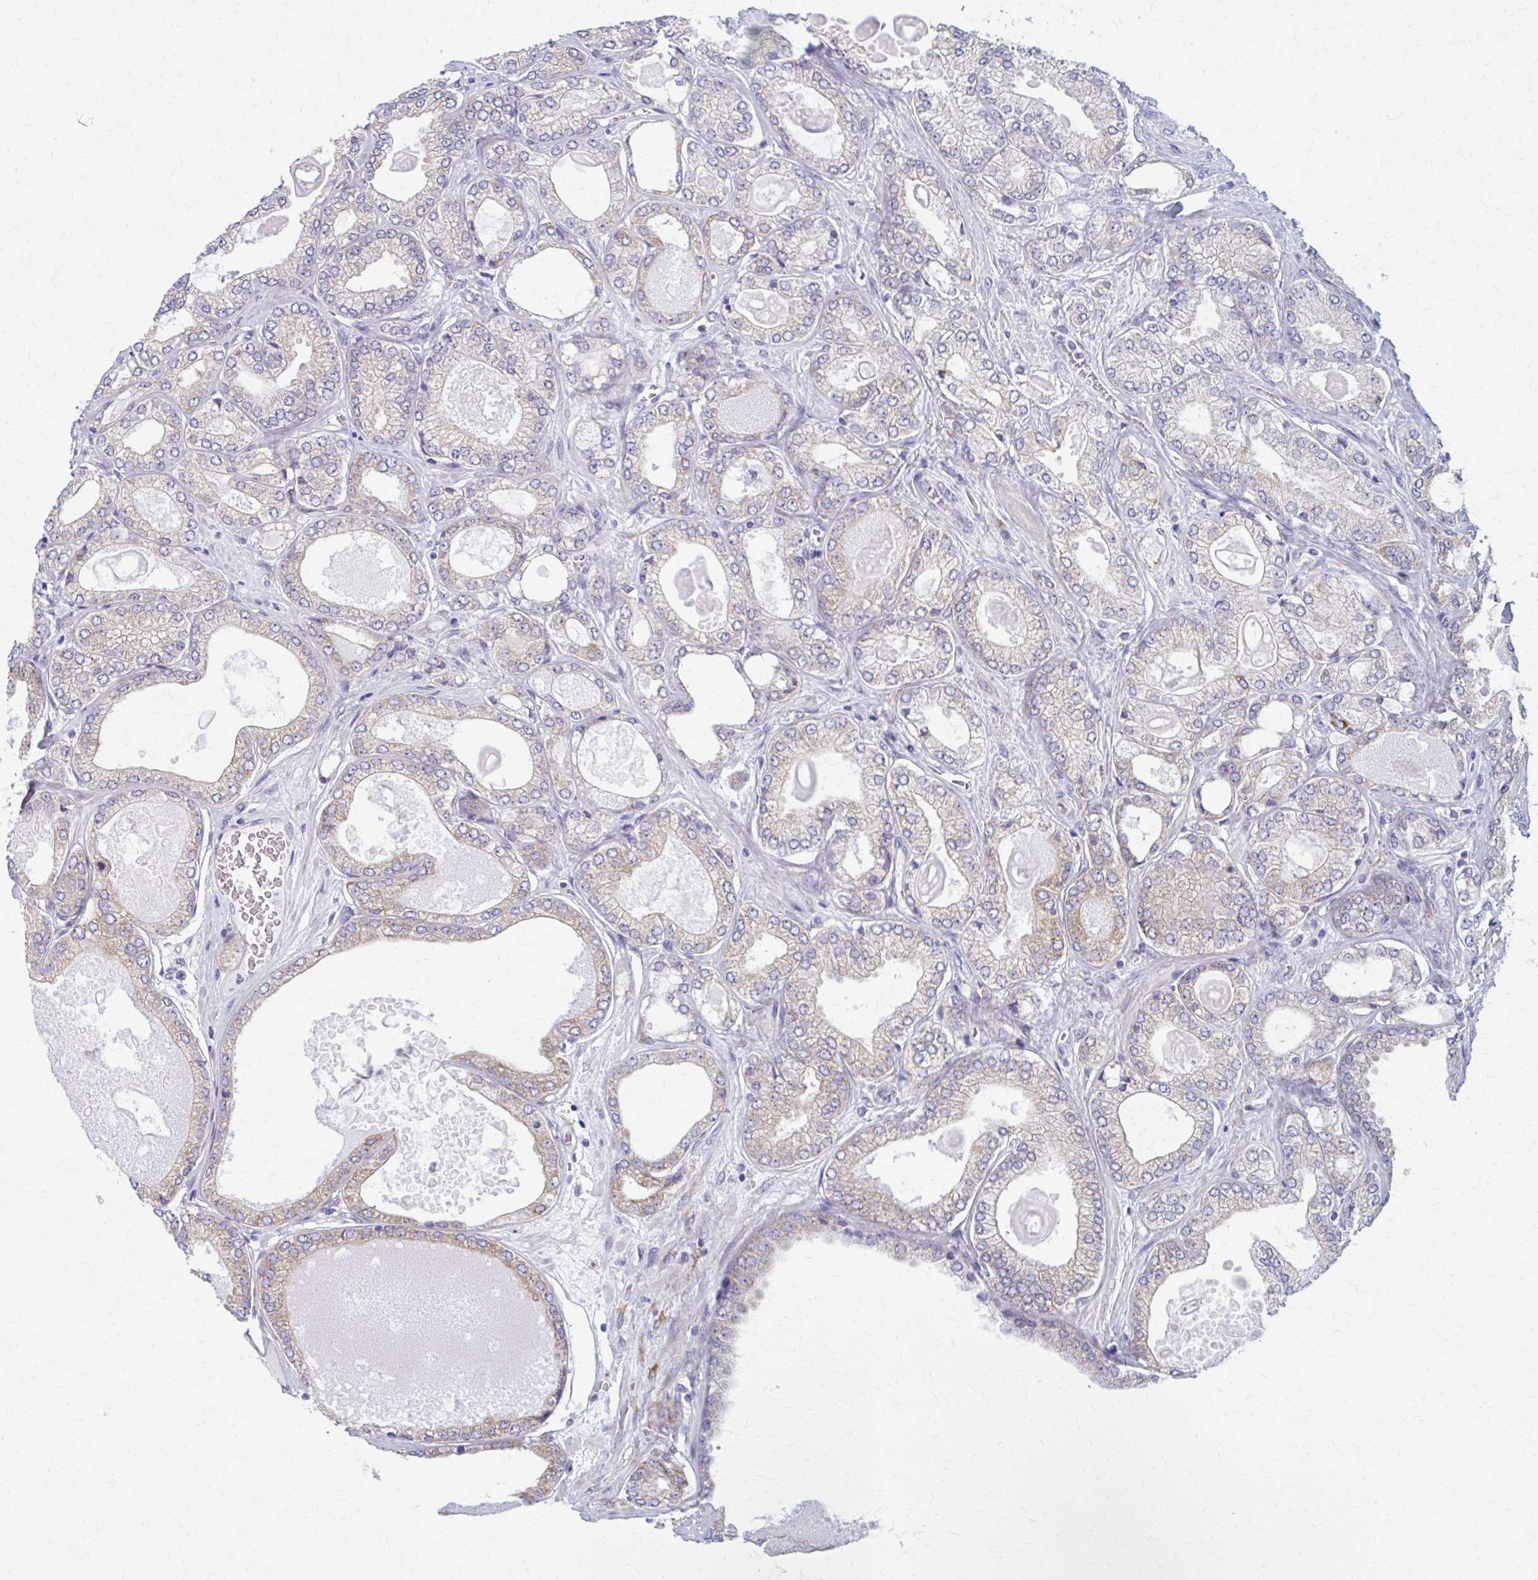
{"staining": {"intensity": "moderate", "quantity": "<25%", "location": "cytoplasmic/membranous"}, "tissue": "prostate cancer", "cell_type": "Tumor cells", "image_type": "cancer", "snomed": [{"axis": "morphology", "description": "Adenocarcinoma, High grade"}, {"axis": "topography", "description": "Prostate"}], "caption": "A photomicrograph of human adenocarcinoma (high-grade) (prostate) stained for a protein displays moderate cytoplasmic/membranous brown staining in tumor cells. Using DAB (3,3'-diaminobenzidine) (brown) and hematoxylin (blue) stains, captured at high magnification using brightfield microscopy.", "gene": "SPATS2L", "patient": {"sex": "male", "age": 68}}